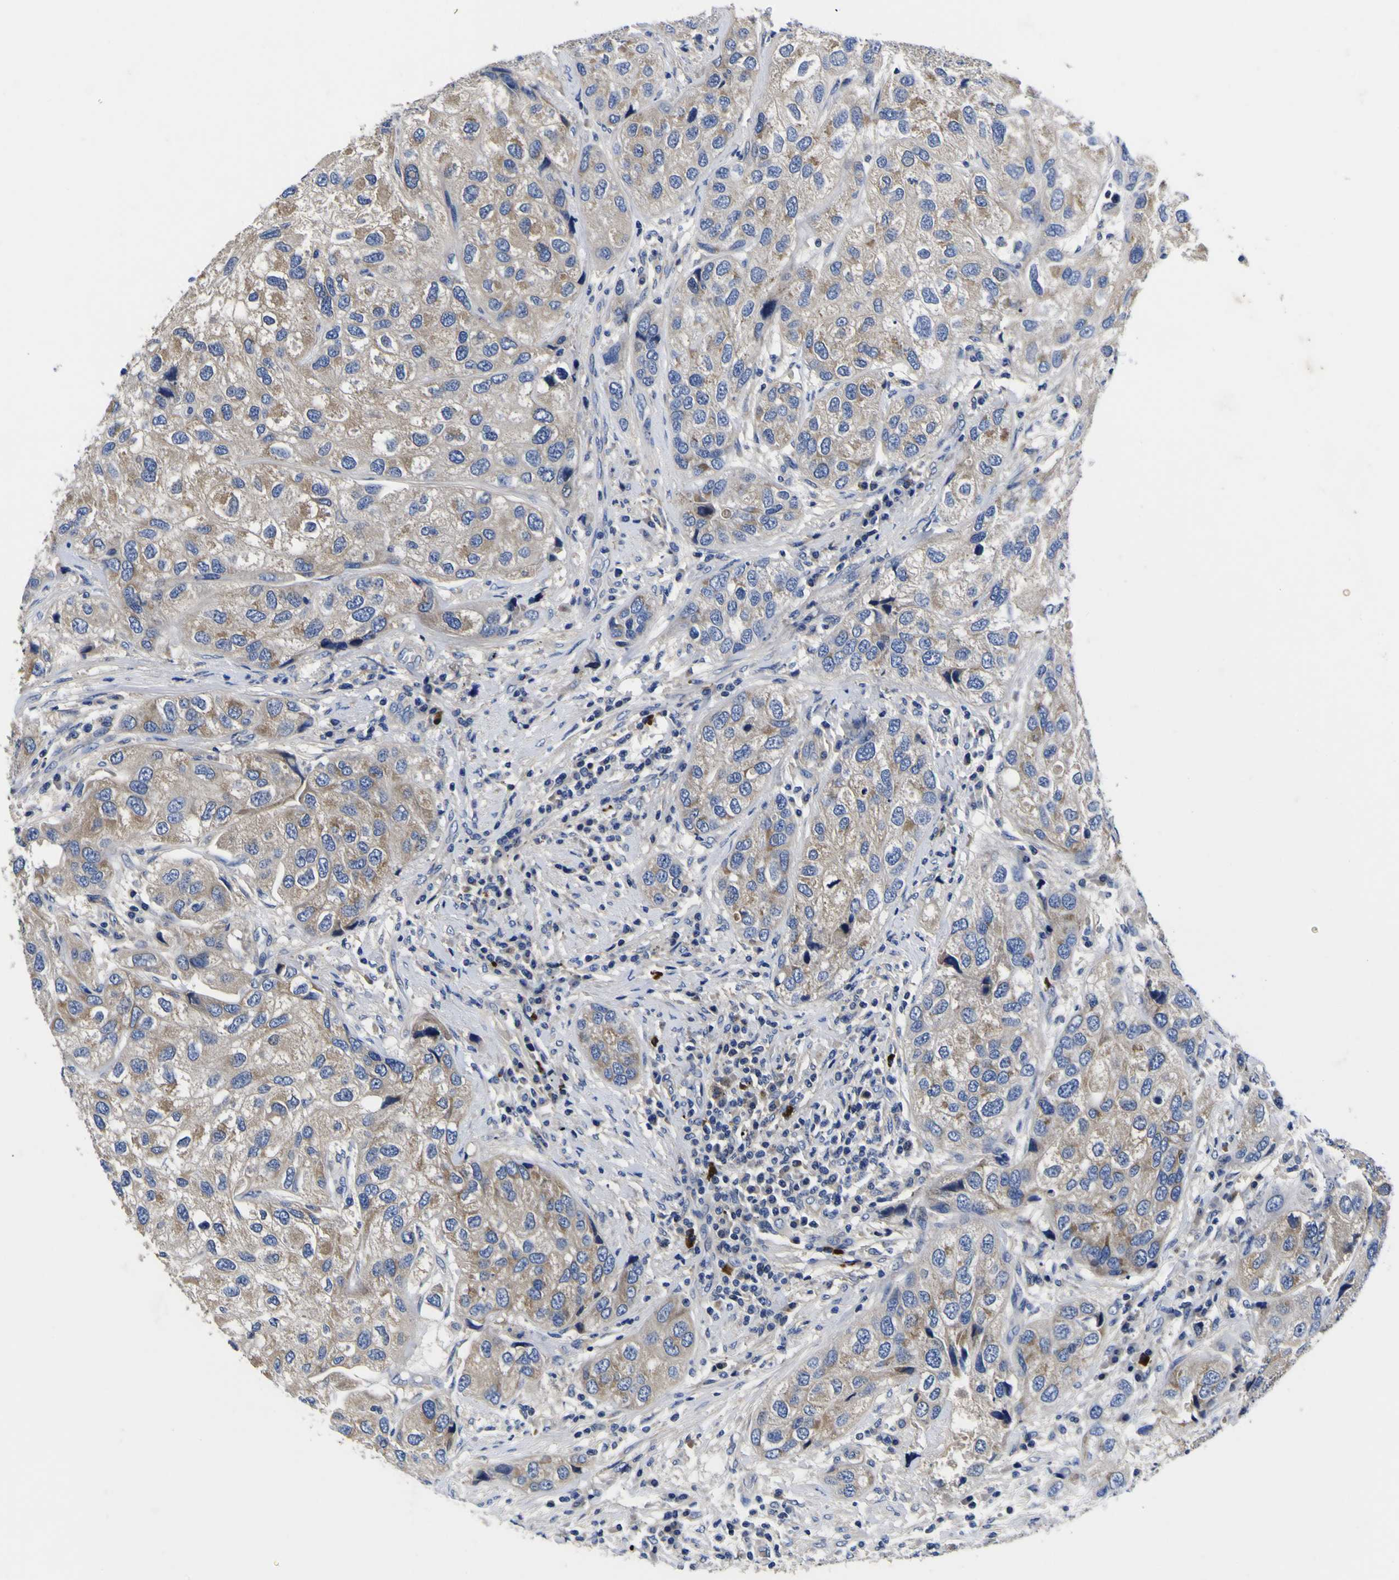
{"staining": {"intensity": "weak", "quantity": "<25%", "location": "cytoplasmic/membranous"}, "tissue": "urothelial cancer", "cell_type": "Tumor cells", "image_type": "cancer", "snomed": [{"axis": "morphology", "description": "Urothelial carcinoma, High grade"}, {"axis": "topography", "description": "Urinary bladder"}], "caption": "The immunohistochemistry (IHC) micrograph has no significant positivity in tumor cells of urothelial carcinoma (high-grade) tissue.", "gene": "VASN", "patient": {"sex": "female", "age": 64}}